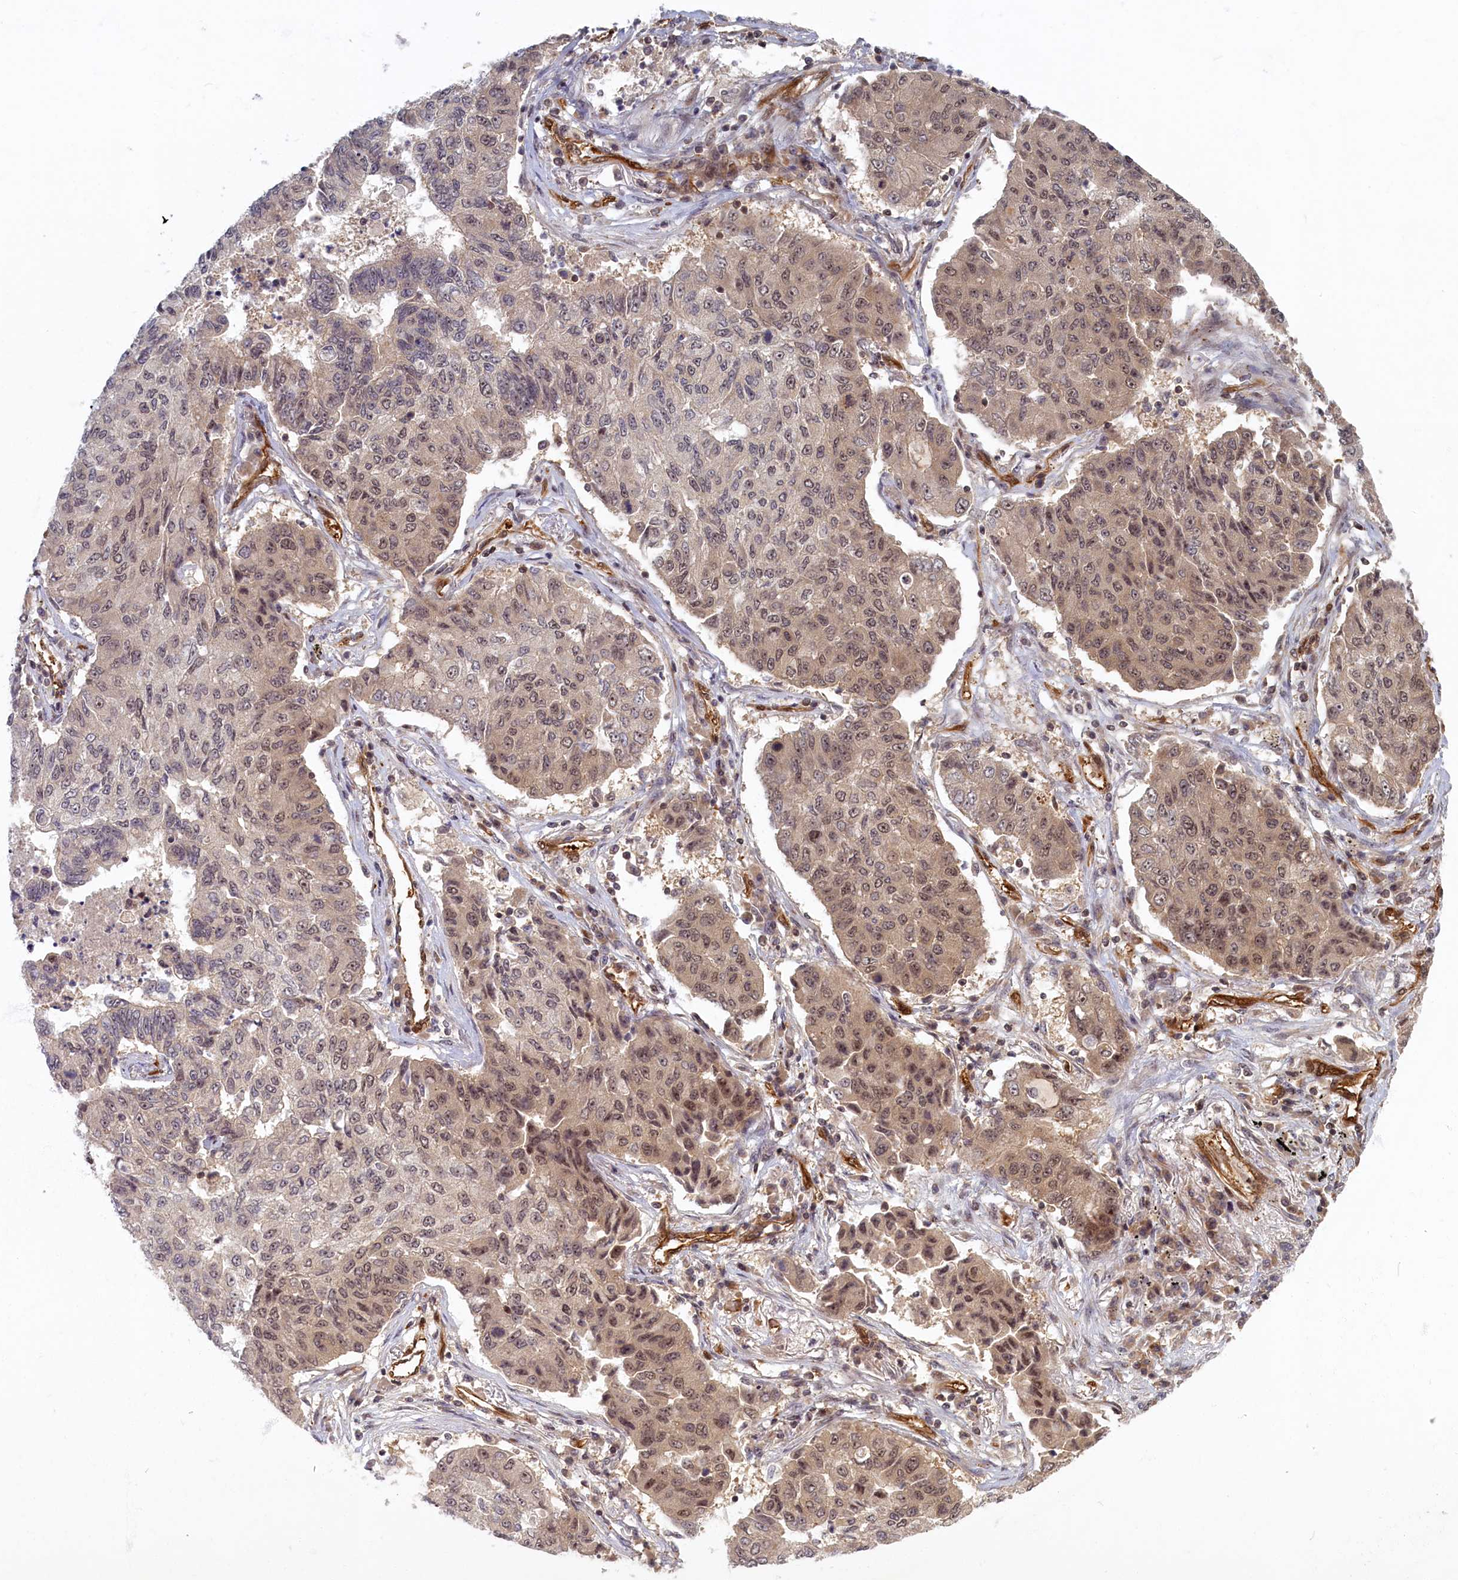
{"staining": {"intensity": "moderate", "quantity": ">75%", "location": "nuclear"}, "tissue": "lung cancer", "cell_type": "Tumor cells", "image_type": "cancer", "snomed": [{"axis": "morphology", "description": "Squamous cell carcinoma, NOS"}, {"axis": "topography", "description": "Lung"}], "caption": "This is an image of immunohistochemistry staining of lung cancer, which shows moderate staining in the nuclear of tumor cells.", "gene": "SNRK", "patient": {"sex": "male", "age": 74}}